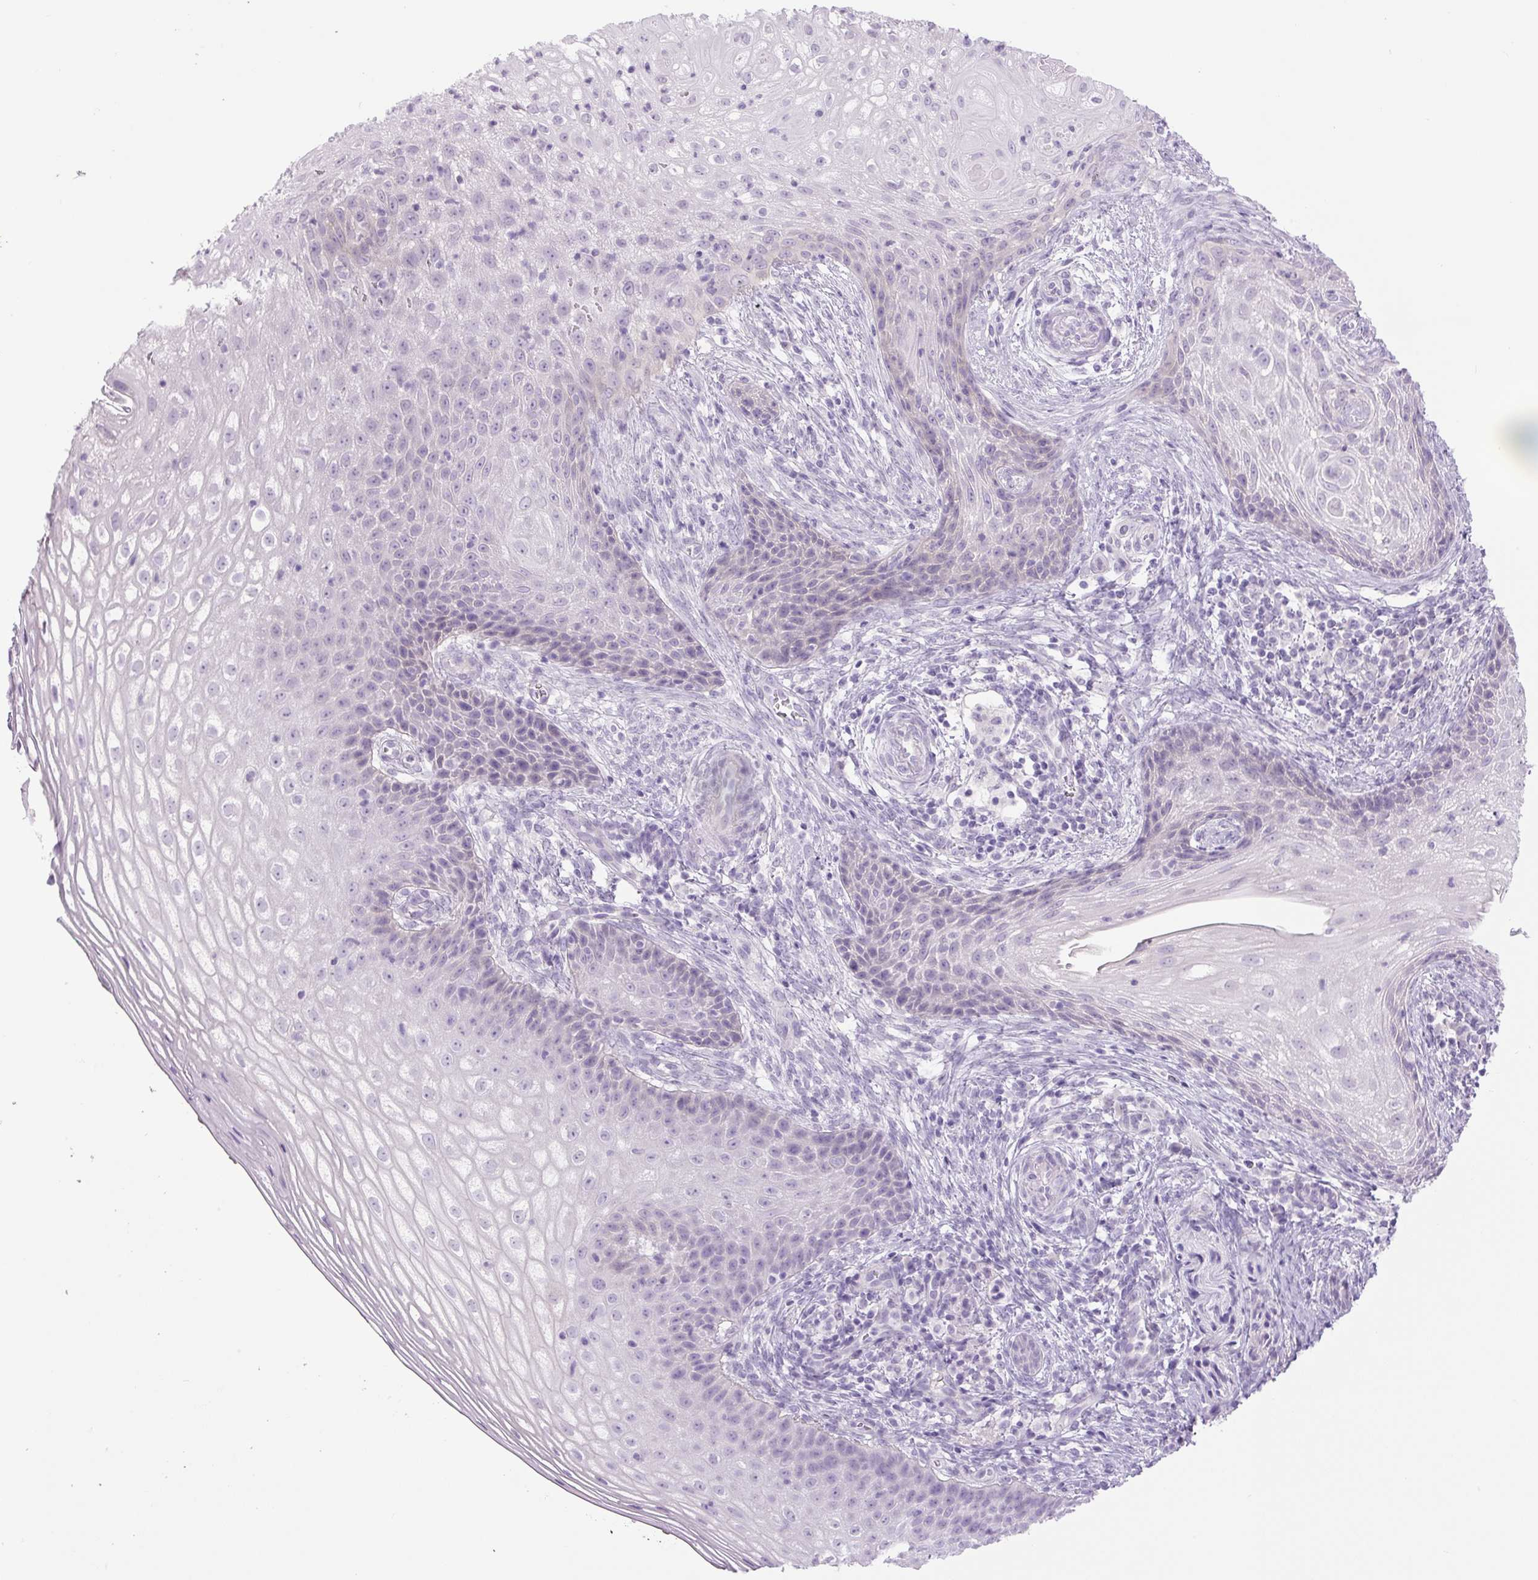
{"staining": {"intensity": "negative", "quantity": "none", "location": "none"}, "tissue": "cervical cancer", "cell_type": "Tumor cells", "image_type": "cancer", "snomed": [{"axis": "morphology", "description": "Squamous cell carcinoma, NOS"}, {"axis": "topography", "description": "Cervix"}], "caption": "Cervical cancer was stained to show a protein in brown. There is no significant staining in tumor cells.", "gene": "COL9A2", "patient": {"sex": "female", "age": 30}}